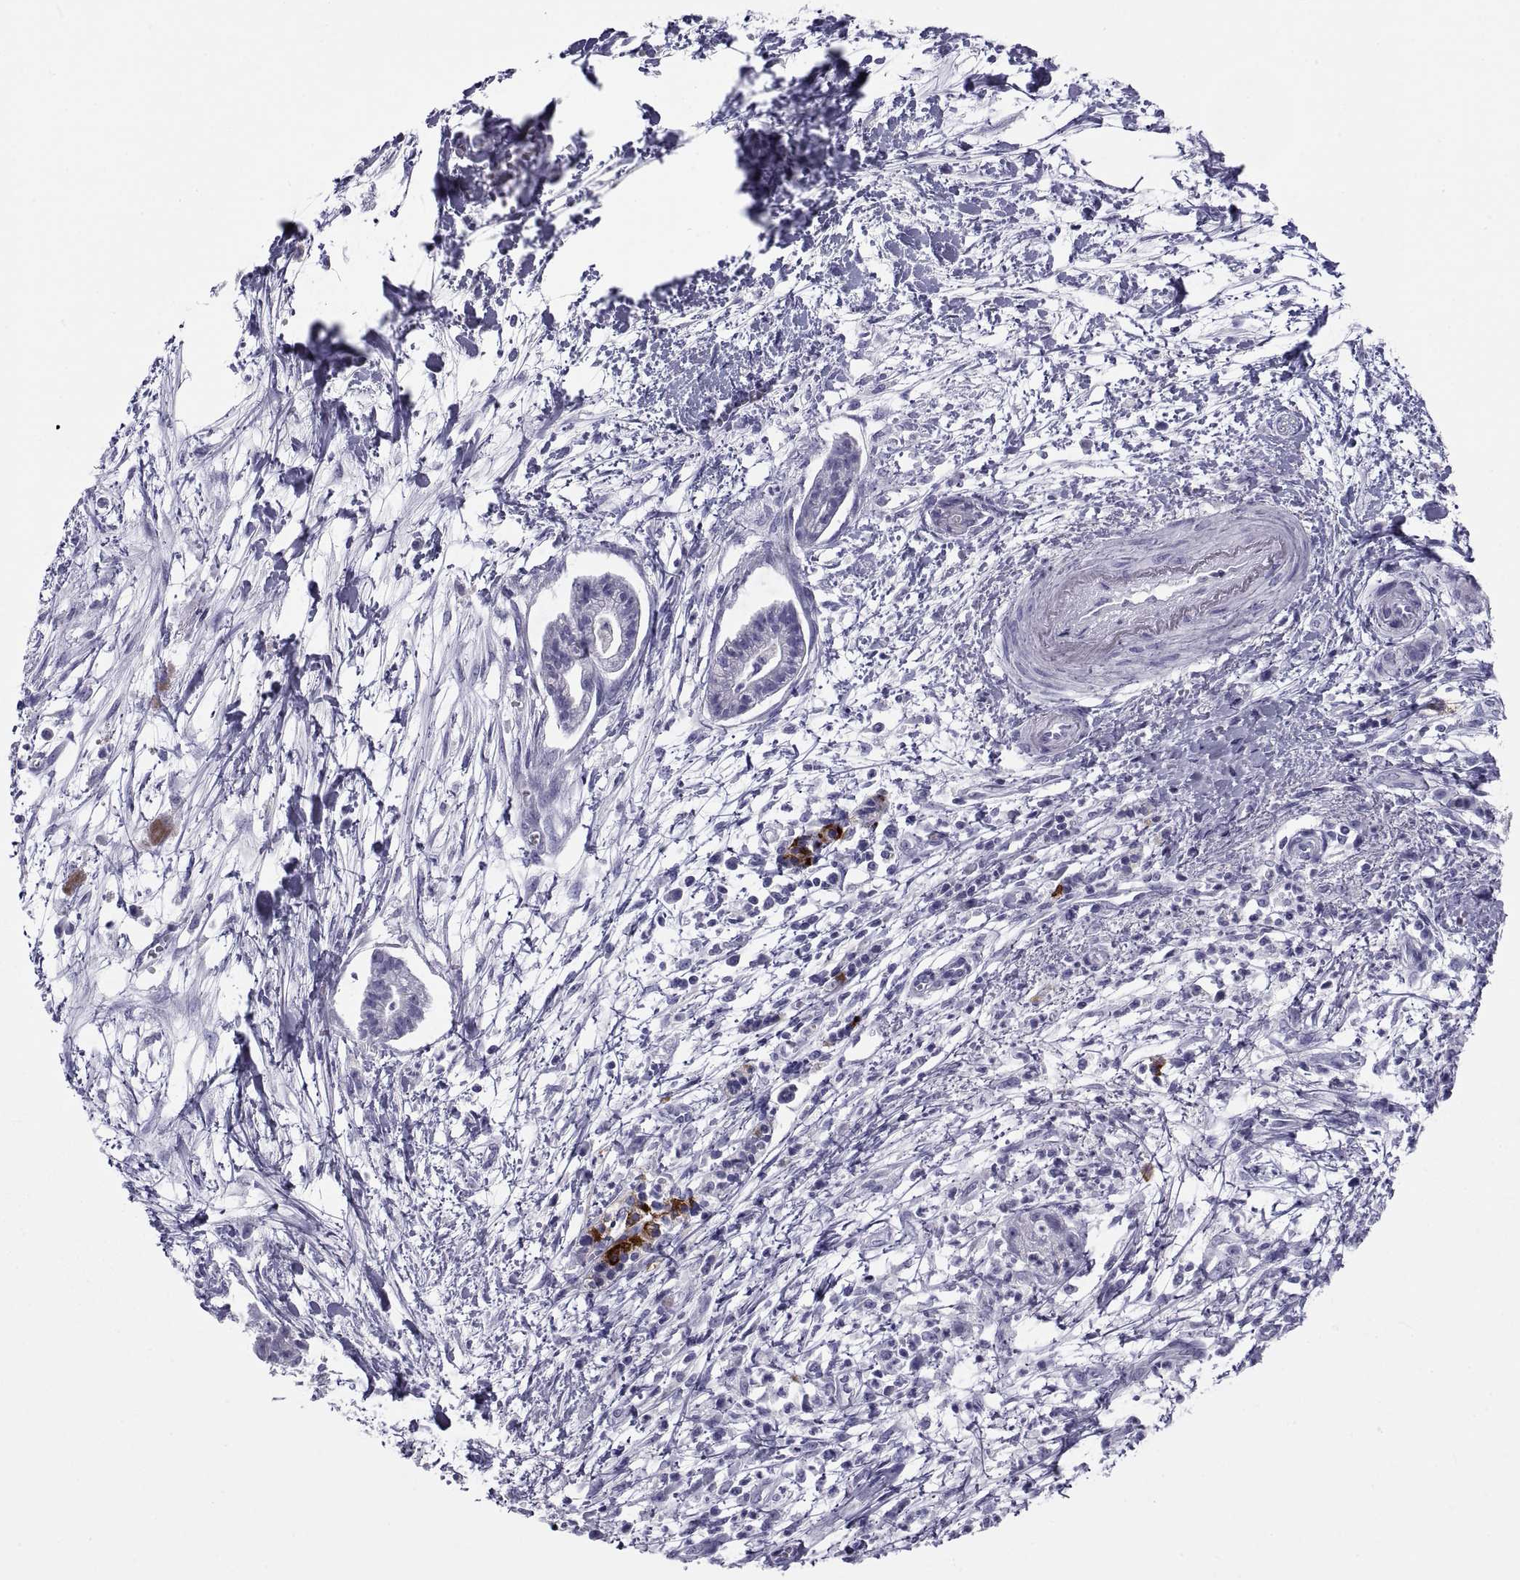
{"staining": {"intensity": "negative", "quantity": "none", "location": "none"}, "tissue": "pancreatic cancer", "cell_type": "Tumor cells", "image_type": "cancer", "snomed": [{"axis": "morphology", "description": "Normal tissue, NOS"}, {"axis": "morphology", "description": "Adenocarcinoma, NOS"}, {"axis": "topography", "description": "Lymph node"}, {"axis": "topography", "description": "Pancreas"}], "caption": "Immunohistochemistry image of human adenocarcinoma (pancreatic) stained for a protein (brown), which shows no staining in tumor cells.", "gene": "NPTX2", "patient": {"sex": "female", "age": 58}}